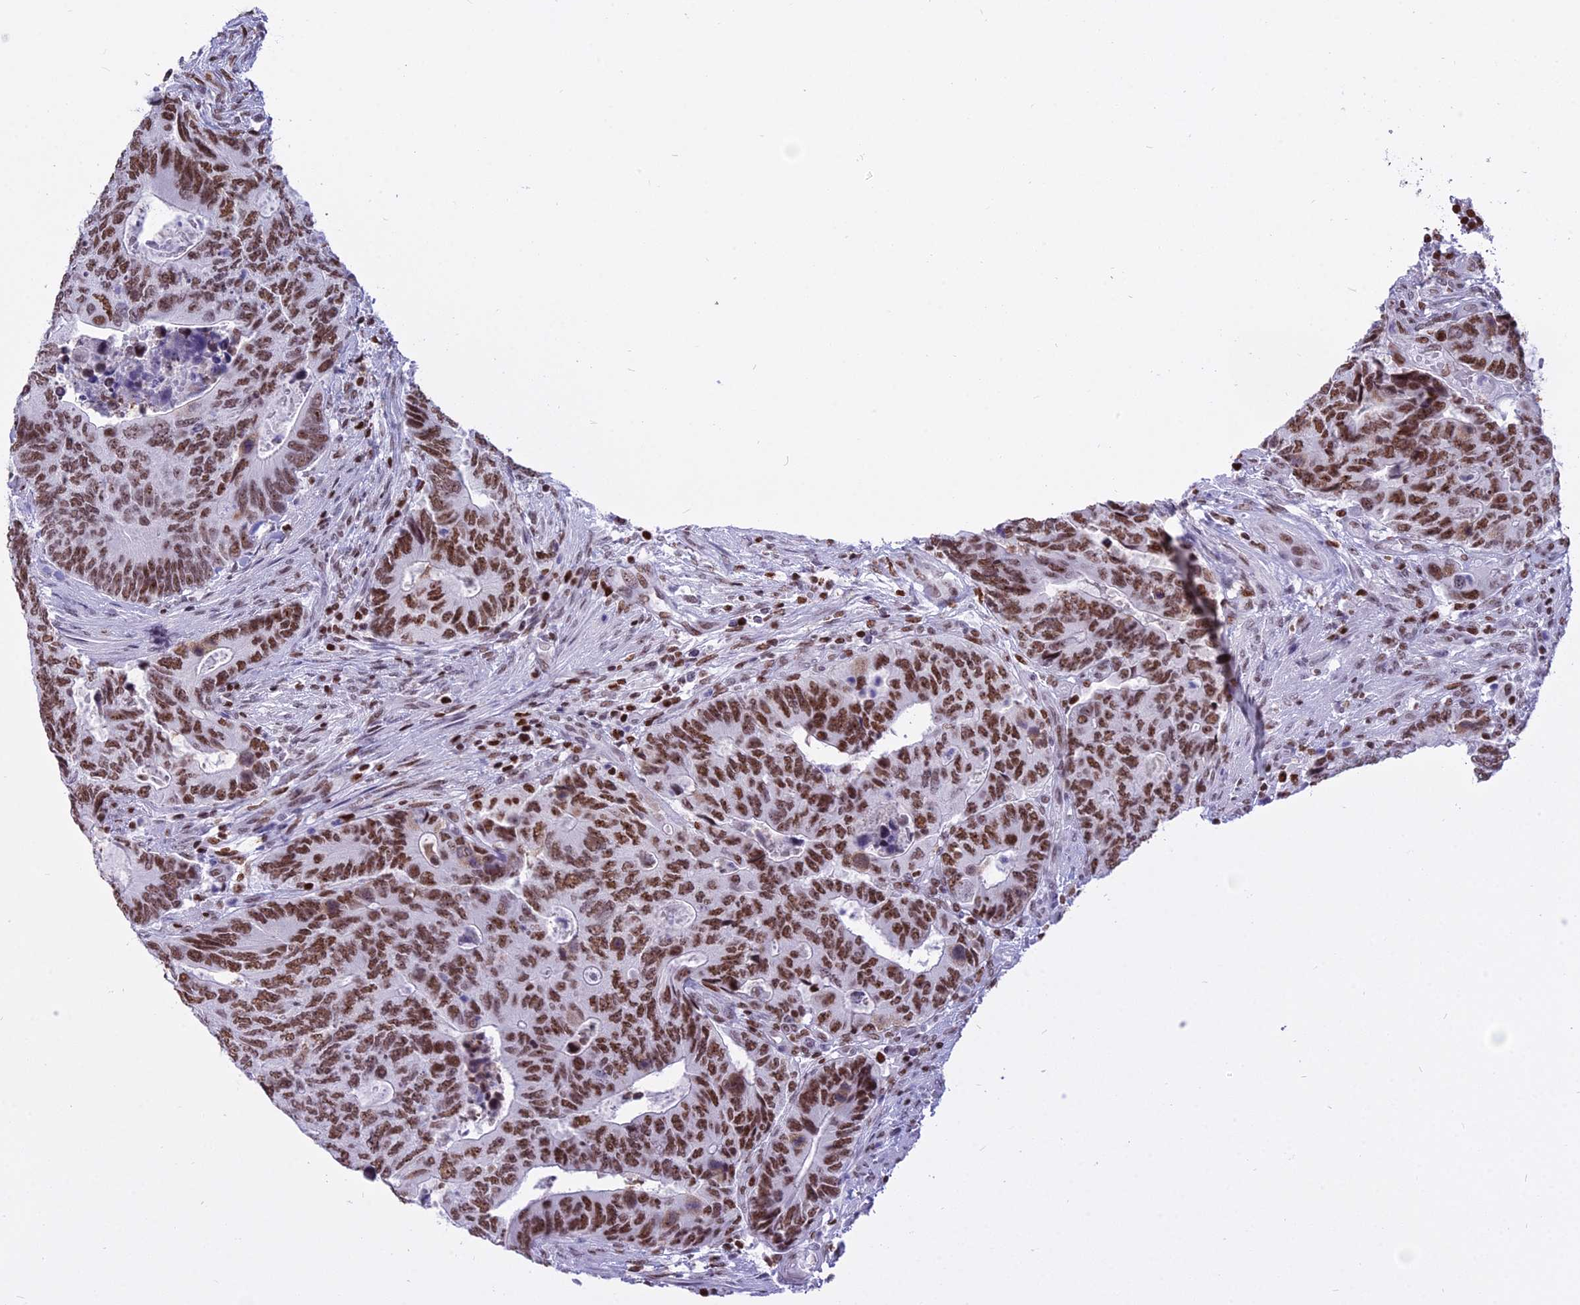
{"staining": {"intensity": "strong", "quantity": ">75%", "location": "nuclear"}, "tissue": "colorectal cancer", "cell_type": "Tumor cells", "image_type": "cancer", "snomed": [{"axis": "morphology", "description": "Adenocarcinoma, NOS"}, {"axis": "topography", "description": "Colon"}], "caption": "Immunohistochemical staining of human colorectal adenocarcinoma shows high levels of strong nuclear protein positivity in approximately >75% of tumor cells.", "gene": "PARP1", "patient": {"sex": "male", "age": 87}}